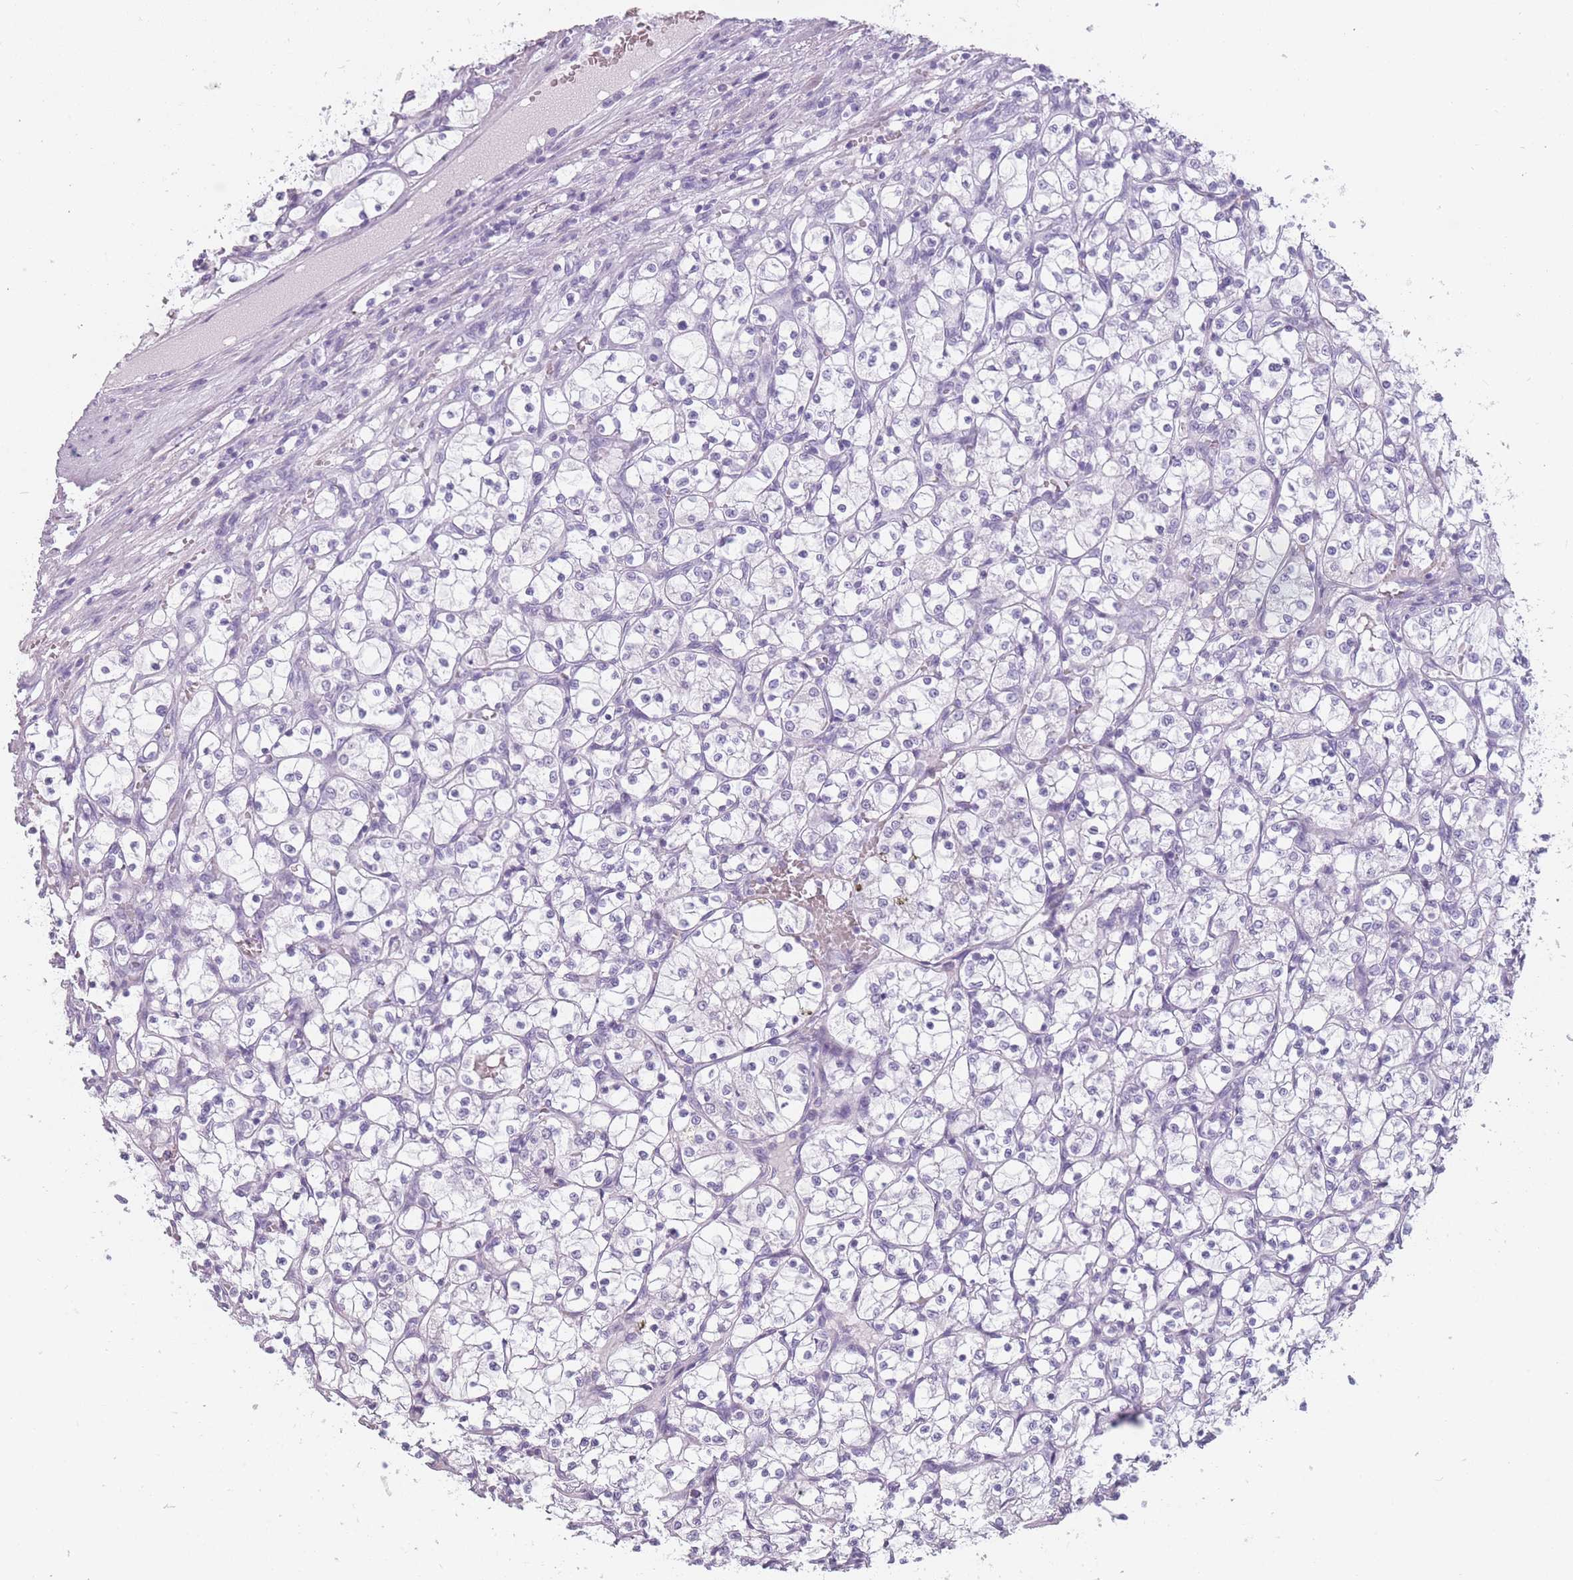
{"staining": {"intensity": "negative", "quantity": "none", "location": "none"}, "tissue": "renal cancer", "cell_type": "Tumor cells", "image_type": "cancer", "snomed": [{"axis": "morphology", "description": "Adenocarcinoma, NOS"}, {"axis": "topography", "description": "Kidney"}], "caption": "Immunohistochemistry (IHC) image of neoplastic tissue: human renal cancer stained with DAB displays no significant protein staining in tumor cells.", "gene": "PPFIA3", "patient": {"sex": "female", "age": 69}}